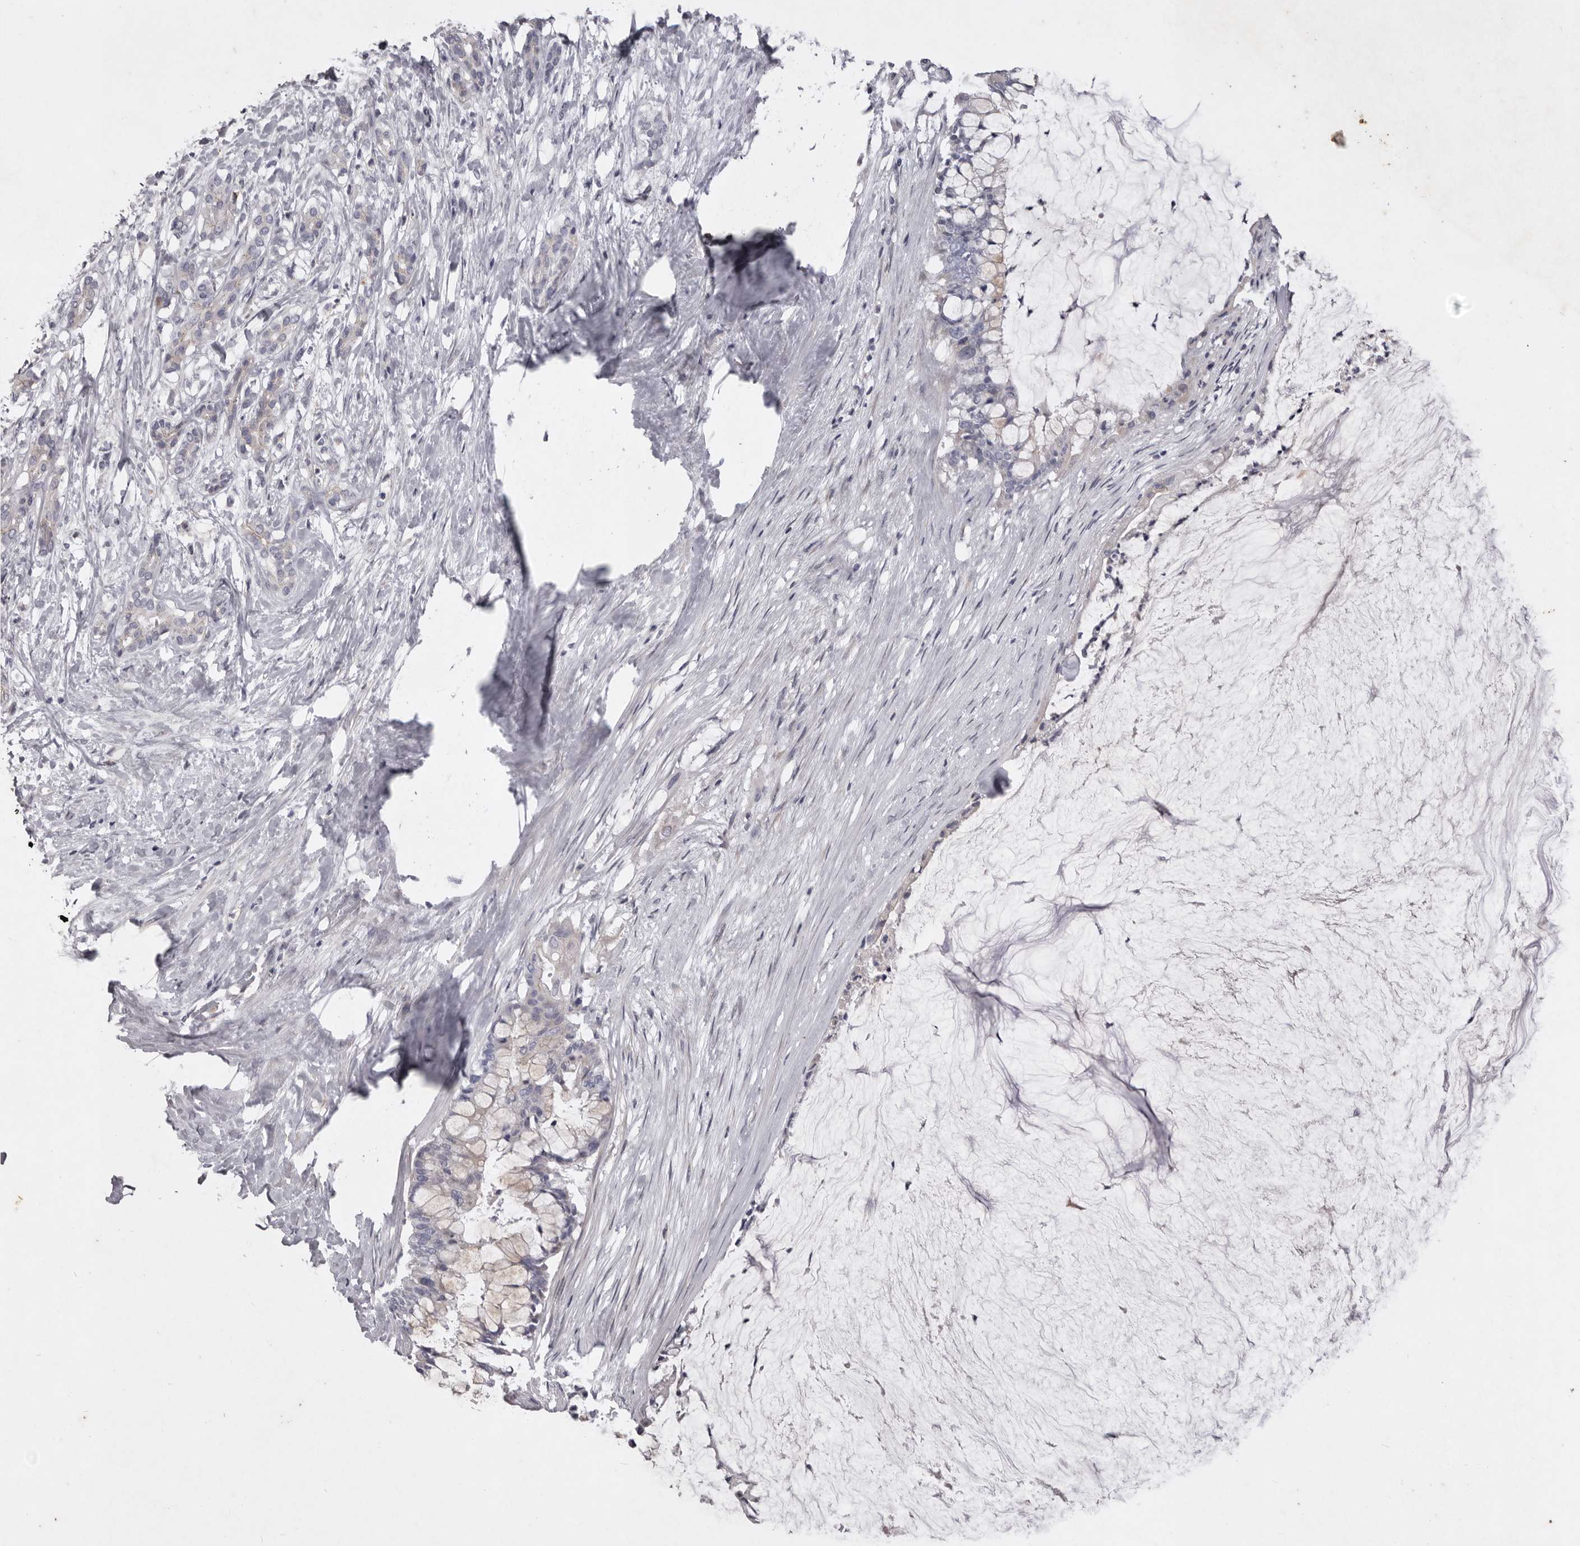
{"staining": {"intensity": "negative", "quantity": "none", "location": "none"}, "tissue": "pancreatic cancer", "cell_type": "Tumor cells", "image_type": "cancer", "snomed": [{"axis": "morphology", "description": "Adenocarcinoma, NOS"}, {"axis": "topography", "description": "Pancreas"}], "caption": "Tumor cells show no significant staining in pancreatic cancer.", "gene": "NKAIN4", "patient": {"sex": "male", "age": 41}}